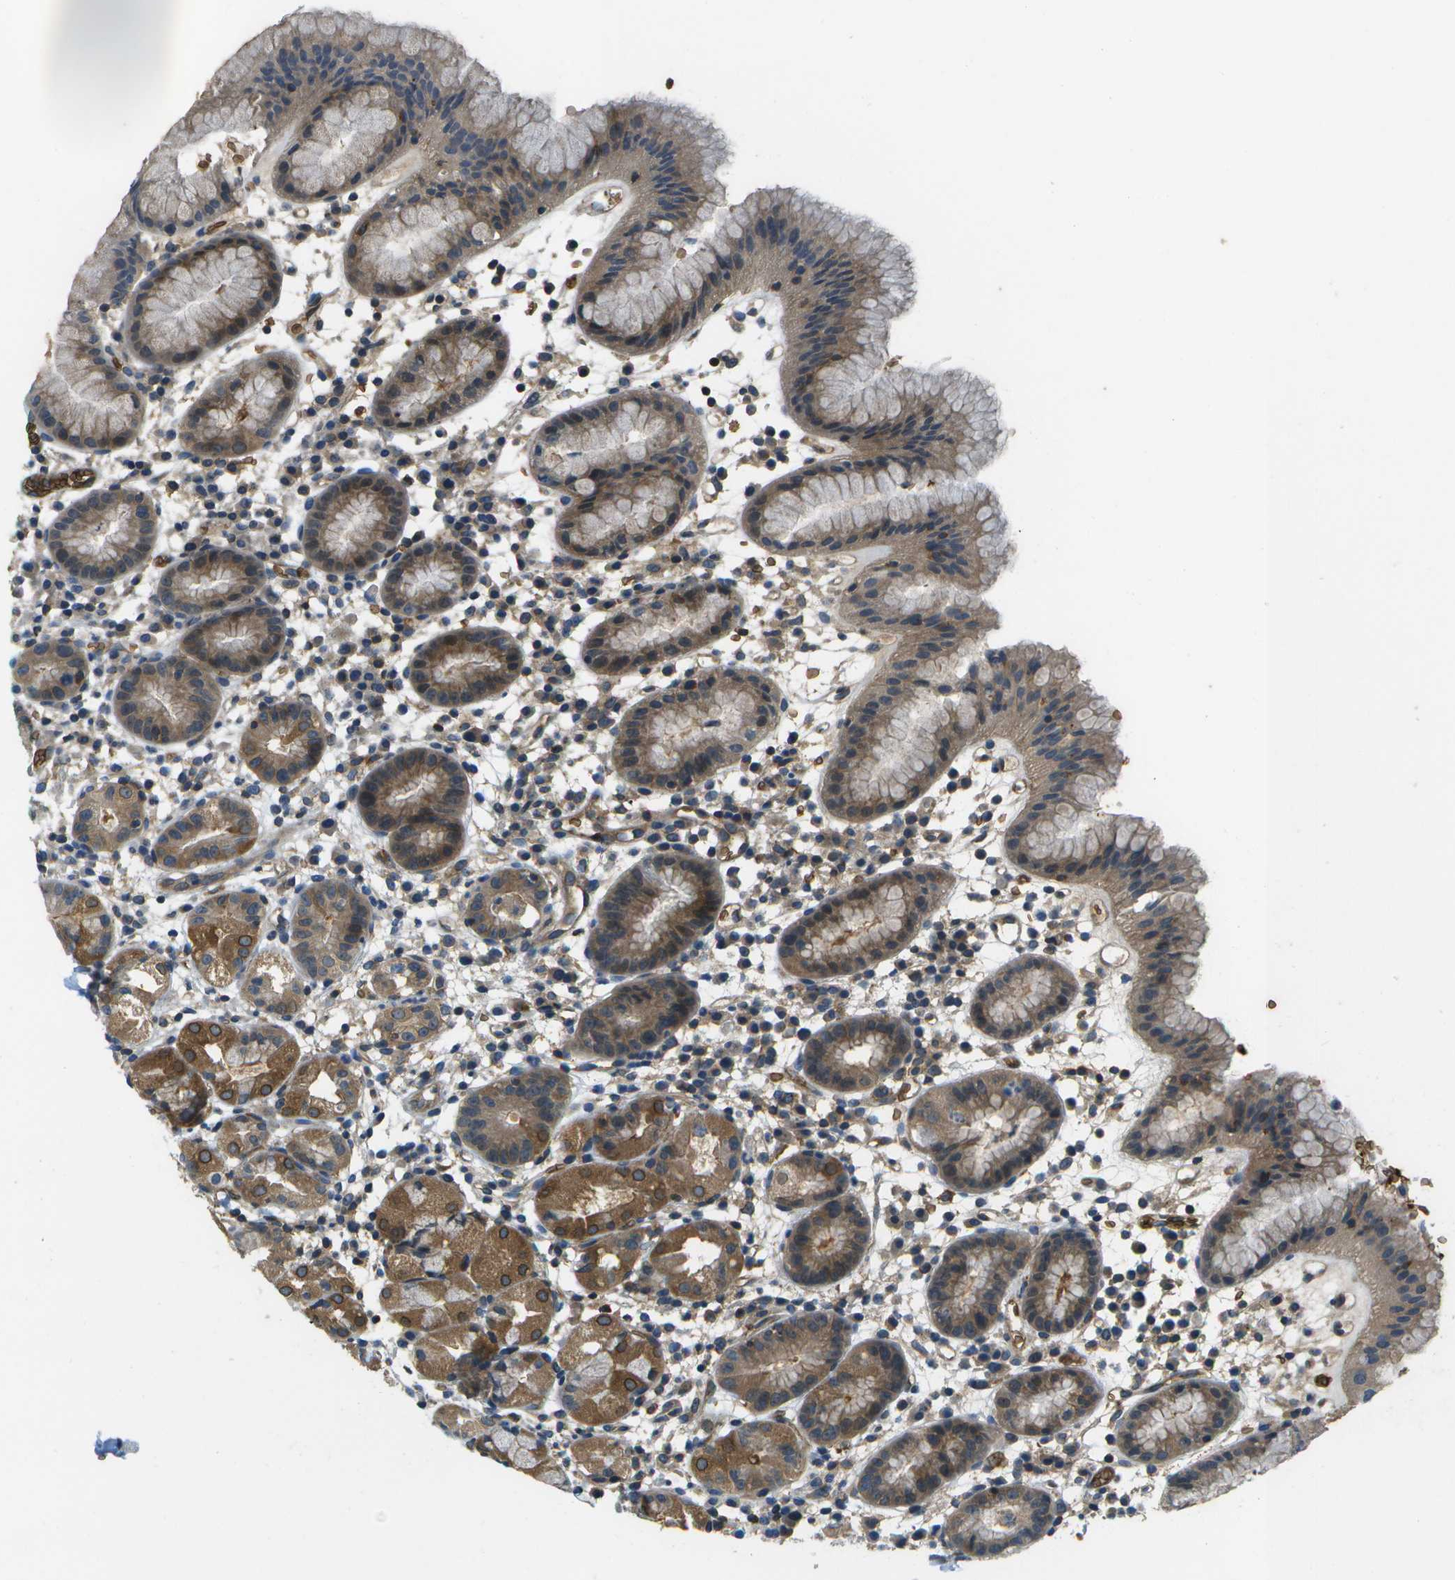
{"staining": {"intensity": "moderate", "quantity": "25%-75%", "location": "cytoplasmic/membranous"}, "tissue": "stomach", "cell_type": "Glandular cells", "image_type": "normal", "snomed": [{"axis": "morphology", "description": "Normal tissue, NOS"}, {"axis": "topography", "description": "Stomach"}, {"axis": "topography", "description": "Stomach, lower"}], "caption": "Immunohistochemical staining of normal stomach exhibits moderate cytoplasmic/membranous protein expression in approximately 25%-75% of glandular cells. The protein of interest is stained brown, and the nuclei are stained in blue (DAB IHC with brightfield microscopy, high magnification).", "gene": "CTIF", "patient": {"sex": "female", "age": 75}}